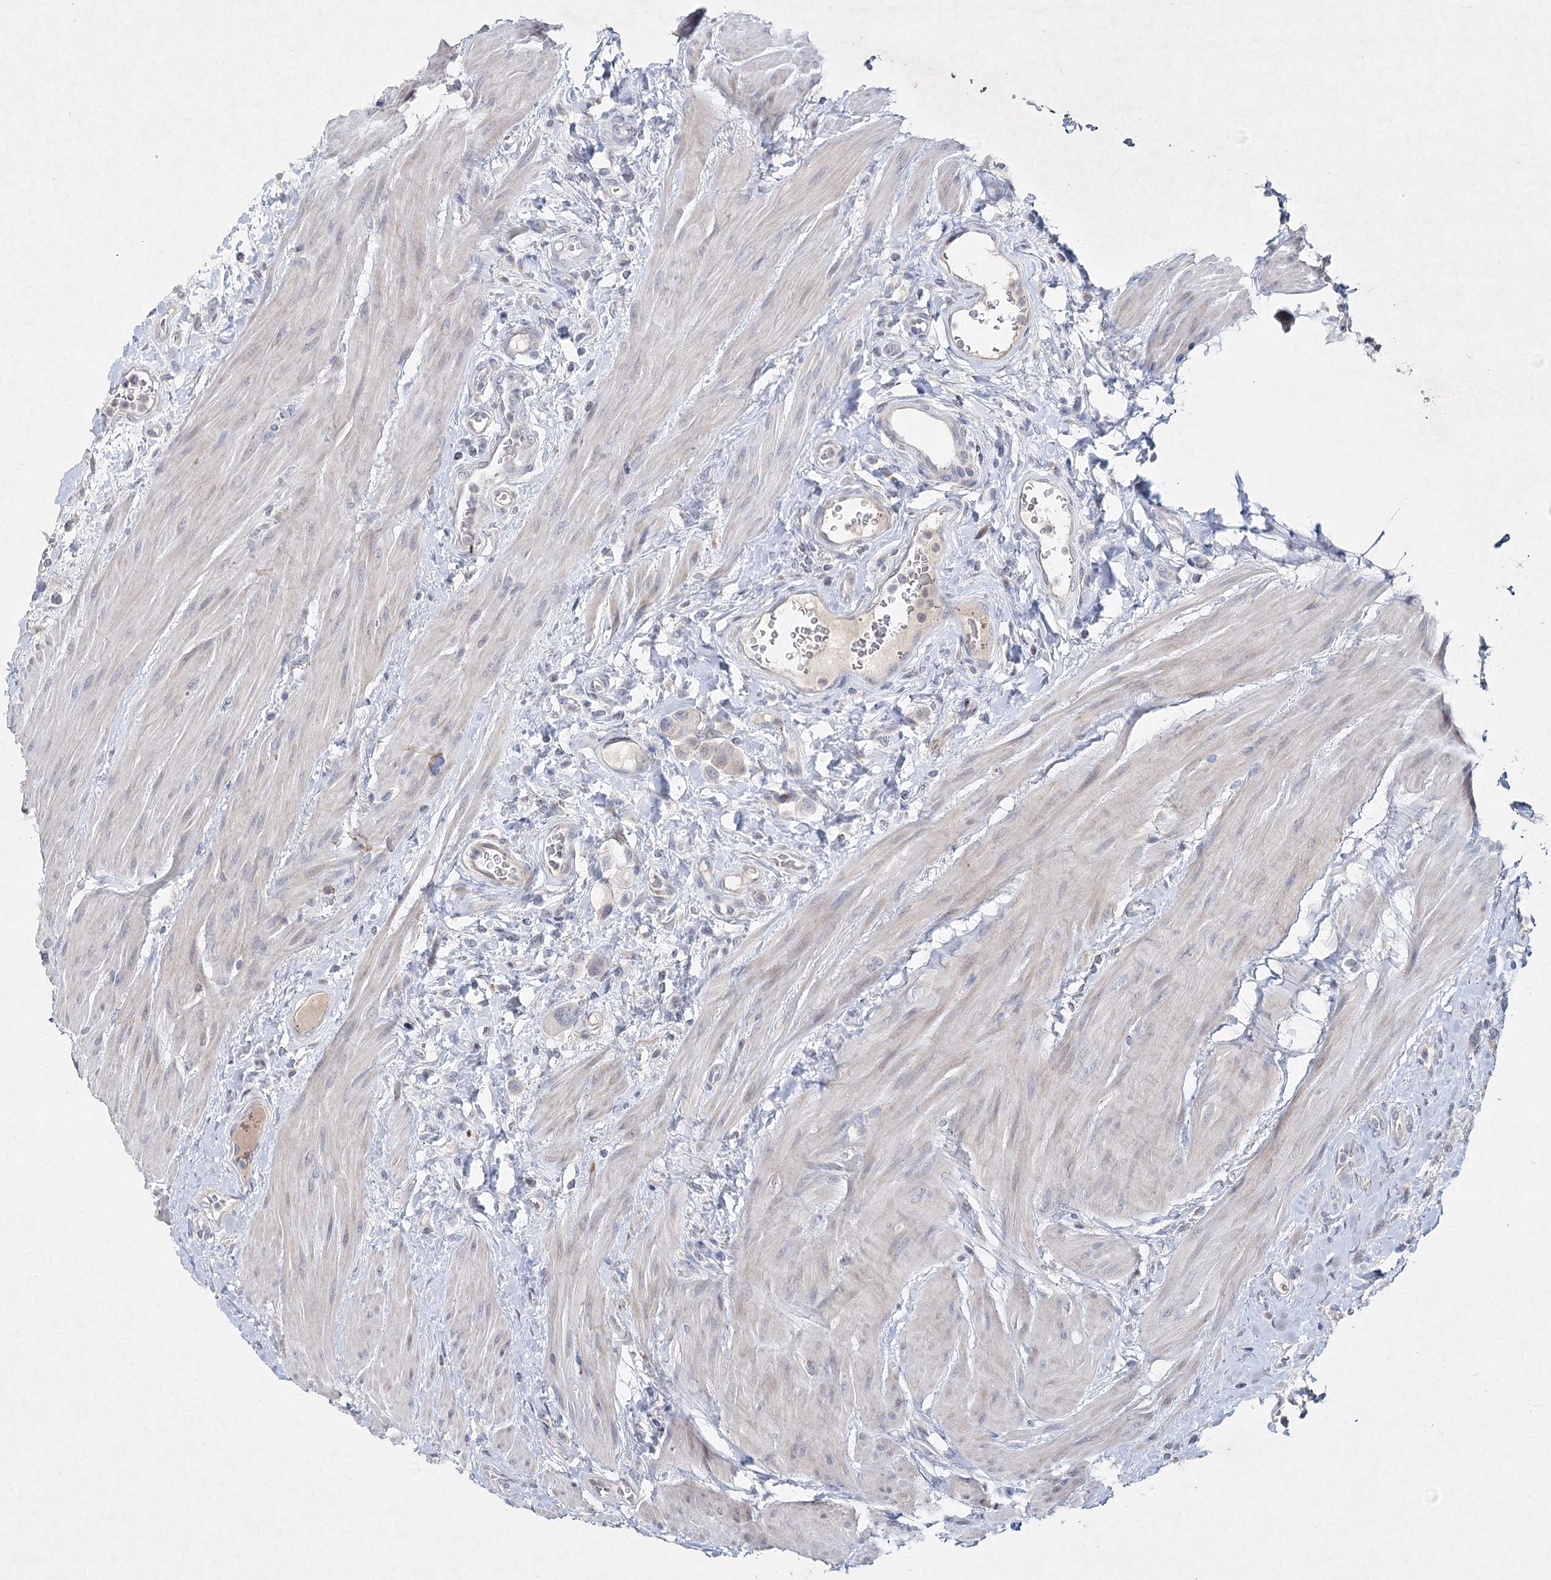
{"staining": {"intensity": "weak", "quantity": "<25%", "location": "cytoplasmic/membranous"}, "tissue": "urothelial cancer", "cell_type": "Tumor cells", "image_type": "cancer", "snomed": [{"axis": "morphology", "description": "Urothelial carcinoma, High grade"}, {"axis": "topography", "description": "Urinary bladder"}], "caption": "Protein analysis of high-grade urothelial carcinoma demonstrates no significant positivity in tumor cells. (Stains: DAB (3,3'-diaminobenzidine) IHC with hematoxylin counter stain, Microscopy: brightfield microscopy at high magnification).", "gene": "RFX6", "patient": {"sex": "male", "age": 50}}